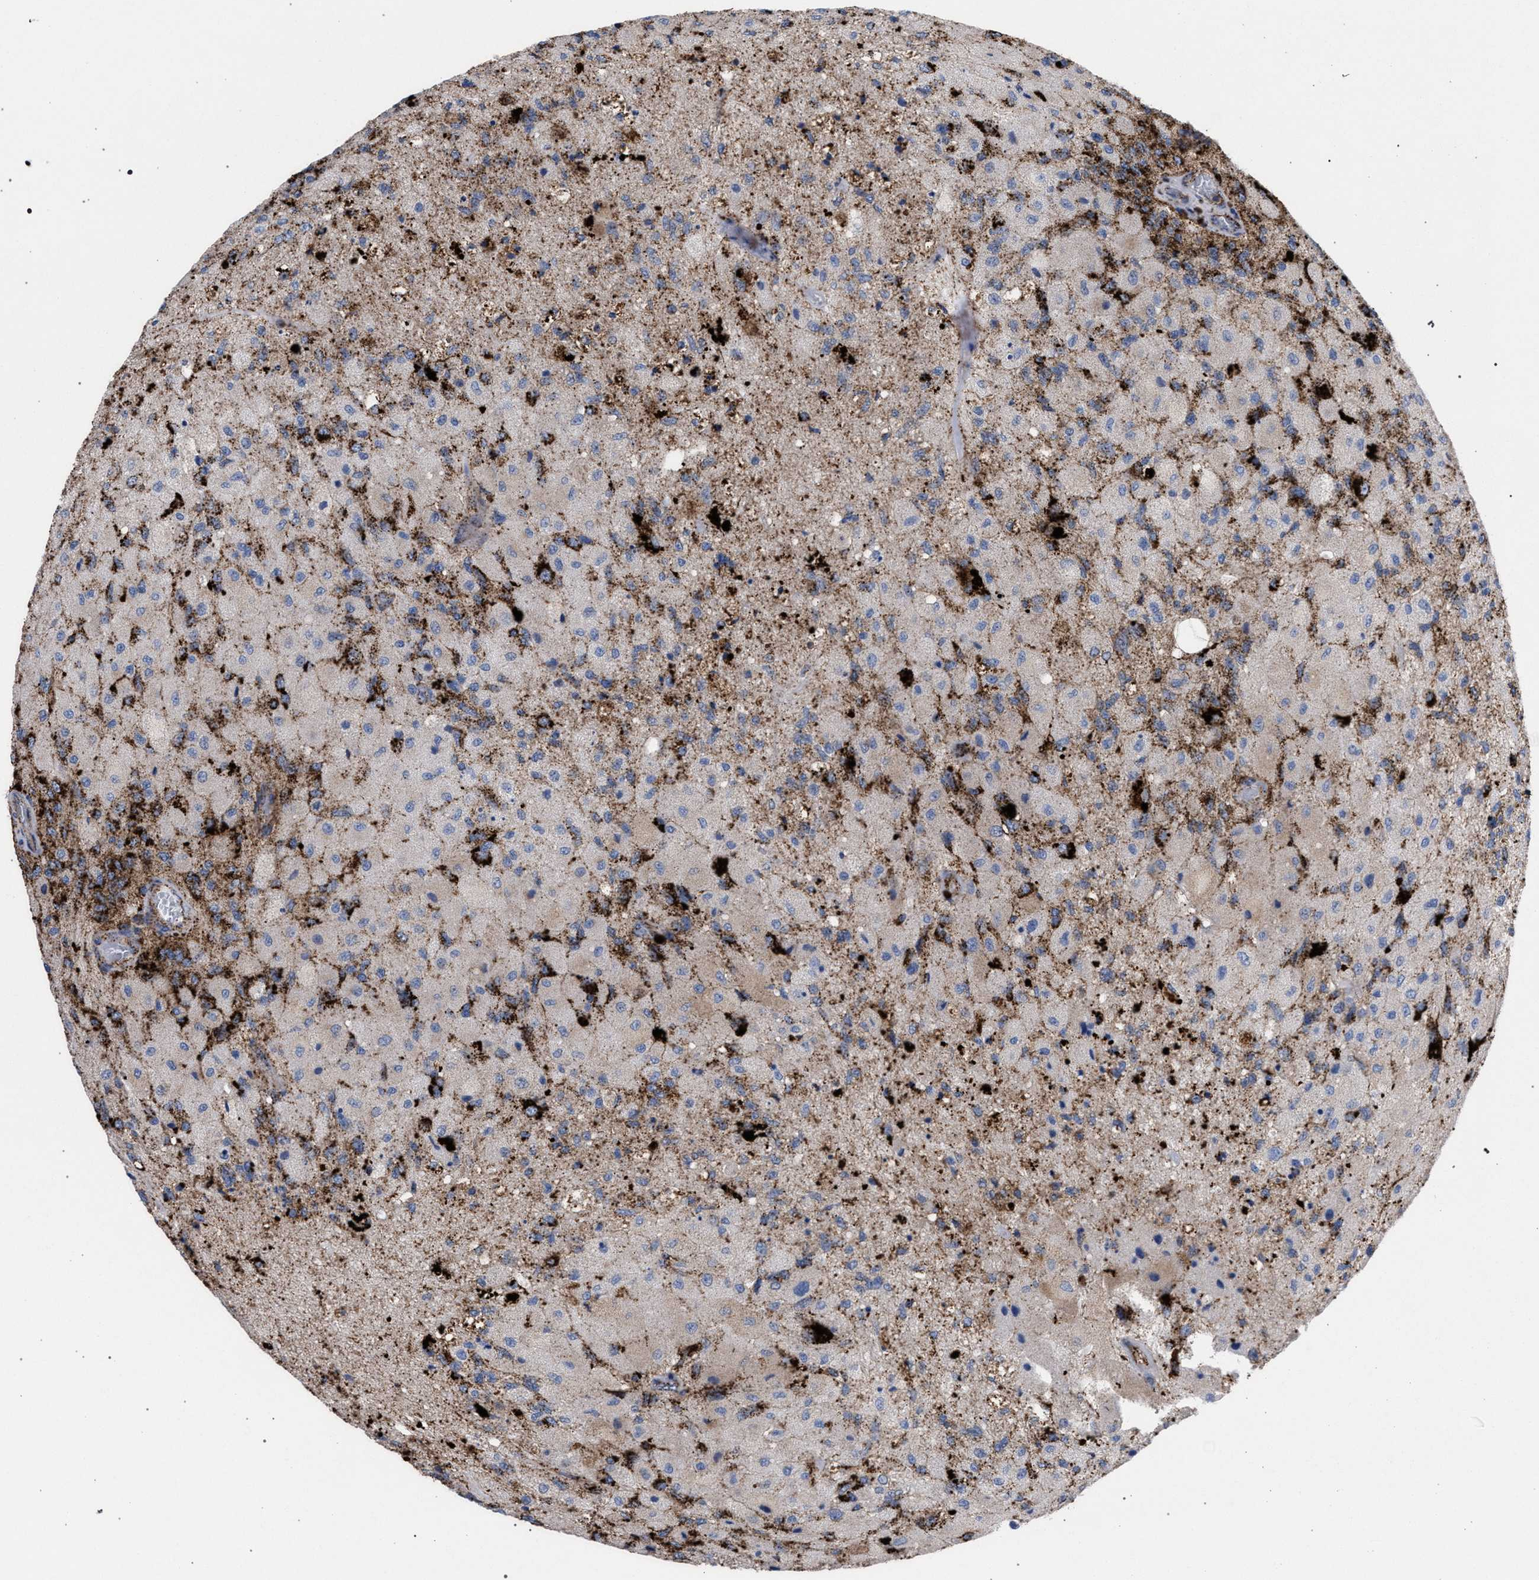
{"staining": {"intensity": "strong", "quantity": "<25%", "location": "cytoplasmic/membranous"}, "tissue": "glioma", "cell_type": "Tumor cells", "image_type": "cancer", "snomed": [{"axis": "morphology", "description": "Normal tissue, NOS"}, {"axis": "morphology", "description": "Glioma, malignant, High grade"}, {"axis": "topography", "description": "Cerebral cortex"}], "caption": "Immunohistochemical staining of human malignant high-grade glioma reveals strong cytoplasmic/membranous protein expression in about <25% of tumor cells.", "gene": "PPT1", "patient": {"sex": "male", "age": 77}}